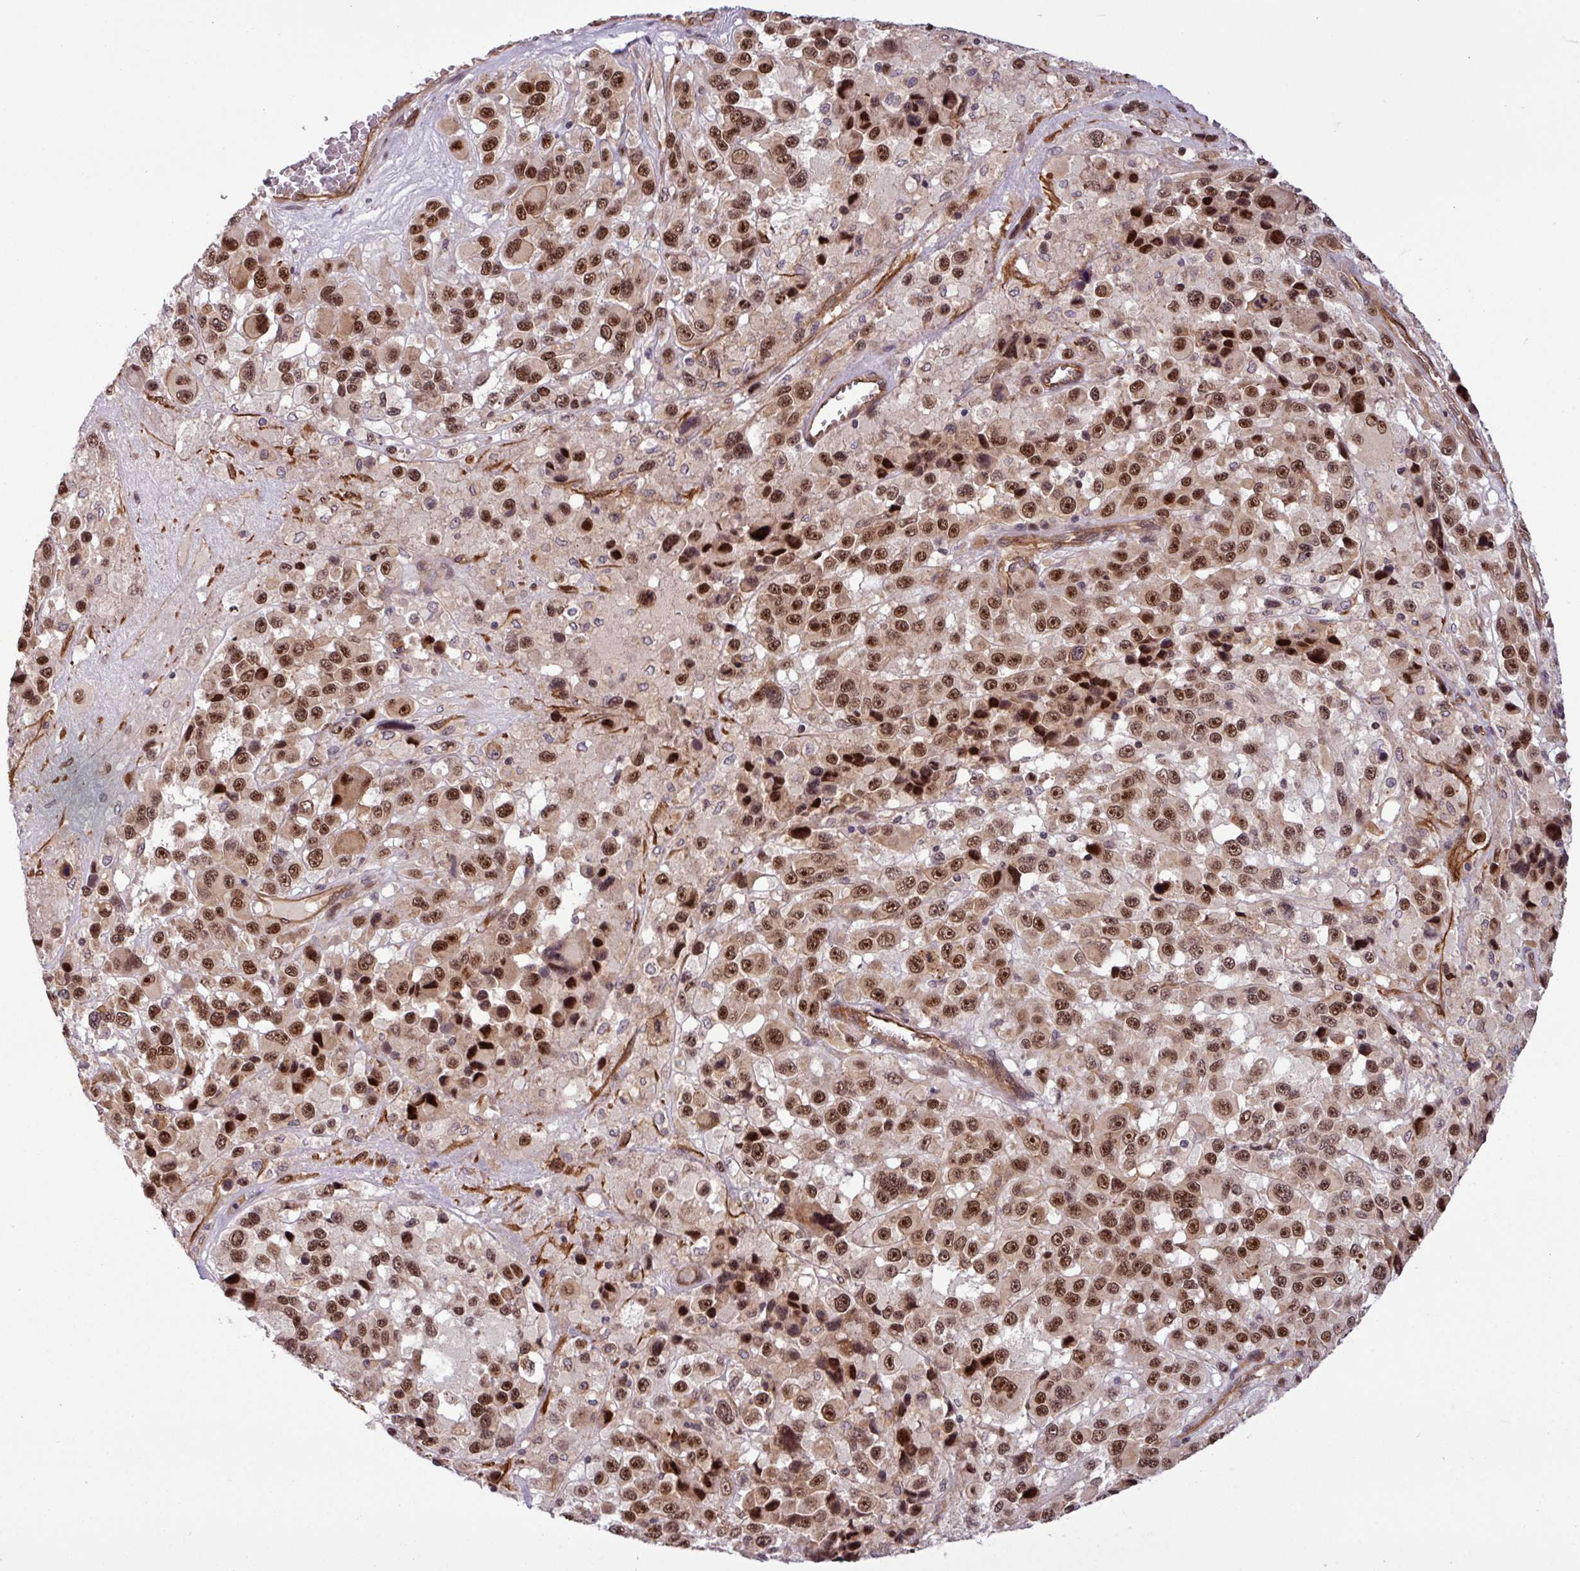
{"staining": {"intensity": "strong", "quantity": ">75%", "location": "nuclear"}, "tissue": "melanoma", "cell_type": "Tumor cells", "image_type": "cancer", "snomed": [{"axis": "morphology", "description": "Malignant melanoma, Metastatic site"}, {"axis": "topography", "description": "Lymph node"}], "caption": "Protein staining exhibits strong nuclear positivity in approximately >75% of tumor cells in melanoma. (DAB = brown stain, brightfield microscopy at high magnification).", "gene": "C7orf50", "patient": {"sex": "female", "age": 65}}